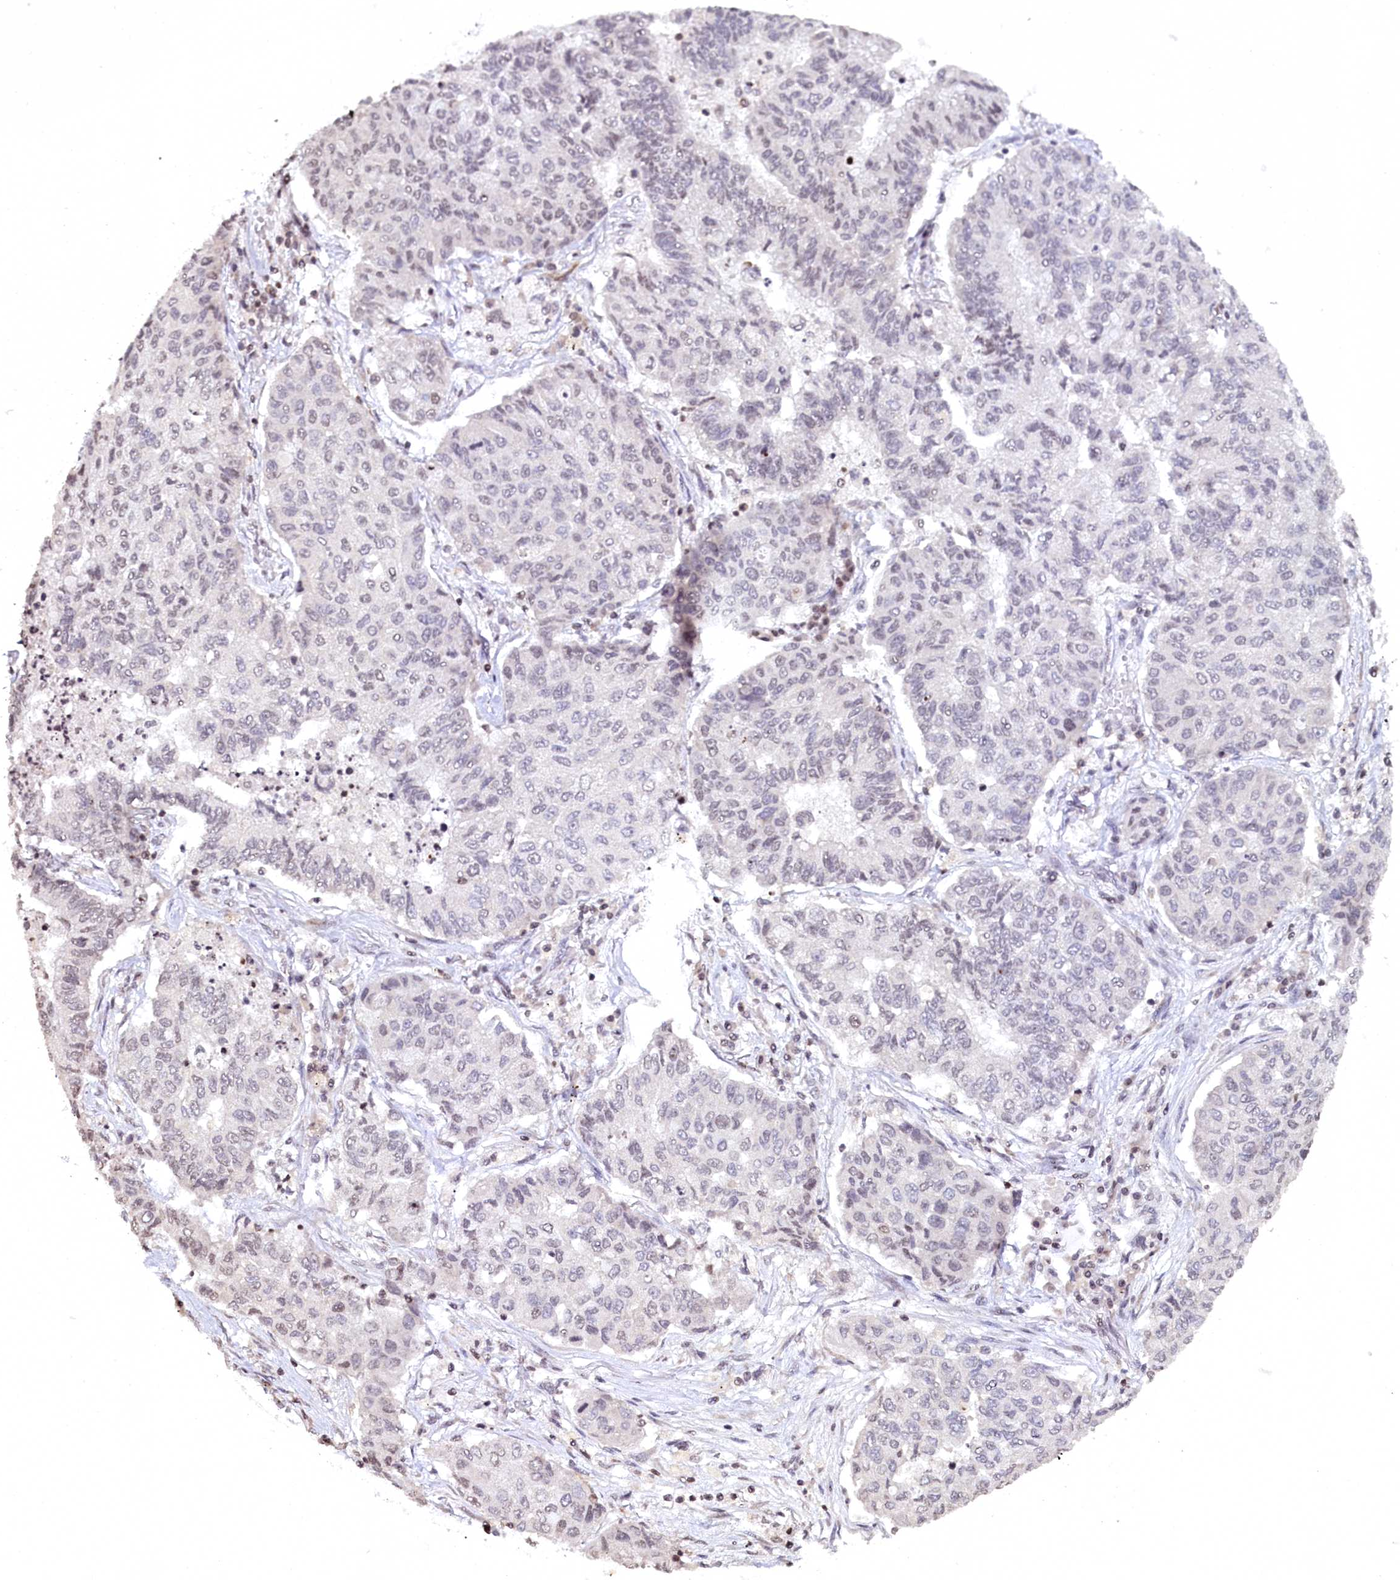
{"staining": {"intensity": "negative", "quantity": "none", "location": "none"}, "tissue": "lung cancer", "cell_type": "Tumor cells", "image_type": "cancer", "snomed": [{"axis": "morphology", "description": "Squamous cell carcinoma, NOS"}, {"axis": "topography", "description": "Lung"}], "caption": "Tumor cells are negative for brown protein staining in lung cancer. (Stains: DAB (3,3'-diaminobenzidine) IHC with hematoxylin counter stain, Microscopy: brightfield microscopy at high magnification).", "gene": "FYB1", "patient": {"sex": "male", "age": 74}}